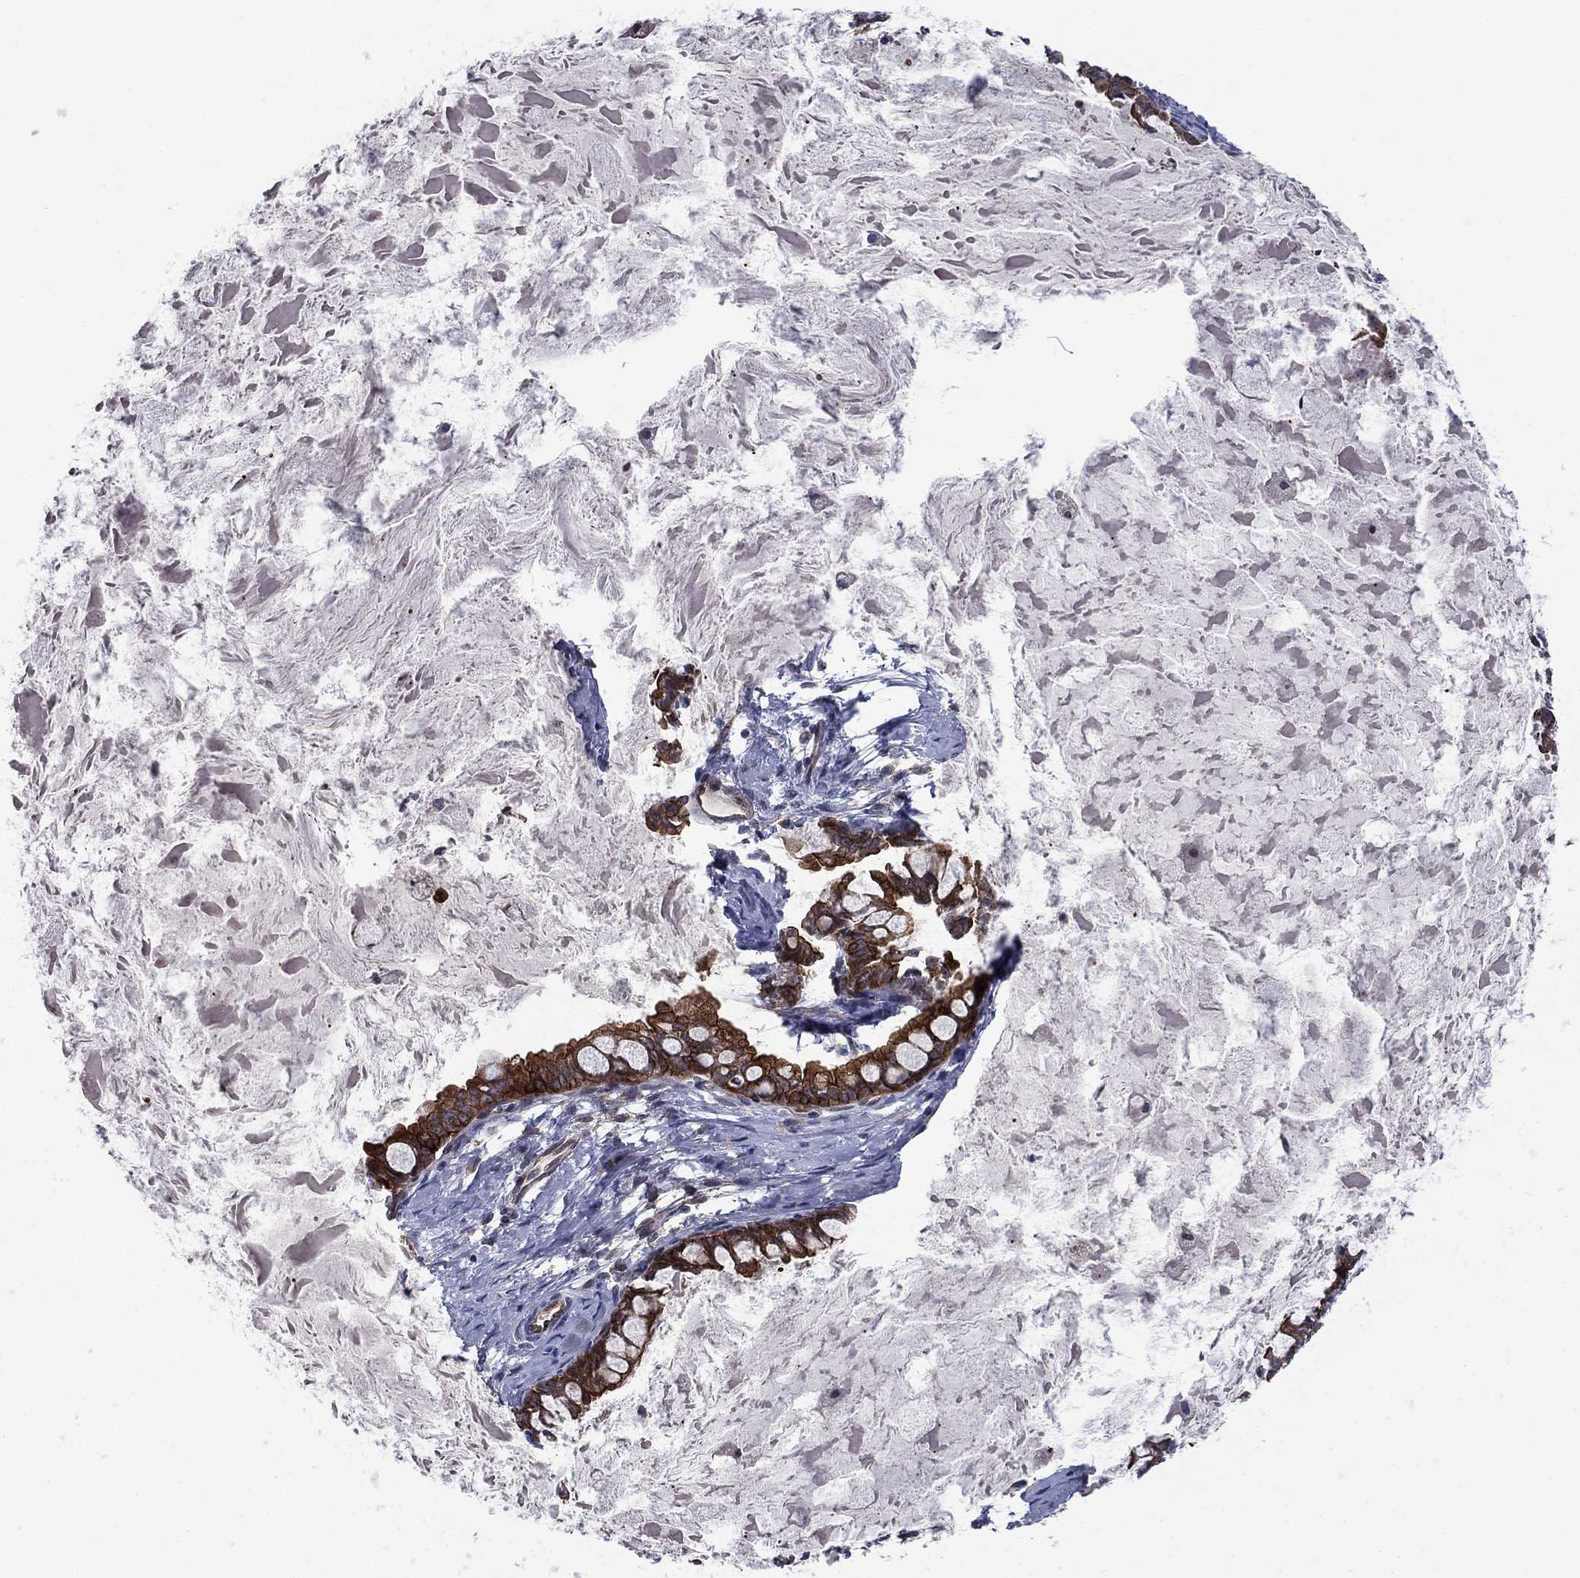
{"staining": {"intensity": "strong", "quantity": ">75%", "location": "cytoplasmic/membranous"}, "tissue": "ovarian cancer", "cell_type": "Tumor cells", "image_type": "cancer", "snomed": [{"axis": "morphology", "description": "Cystadenocarcinoma, mucinous, NOS"}, {"axis": "topography", "description": "Ovary"}], "caption": "Ovarian mucinous cystadenocarcinoma was stained to show a protein in brown. There is high levels of strong cytoplasmic/membranous positivity in about >75% of tumor cells. The staining is performed using DAB (3,3'-diaminobenzidine) brown chromogen to label protein expression. The nuclei are counter-stained blue using hematoxylin.", "gene": "SLC7A1", "patient": {"sex": "female", "age": 63}}